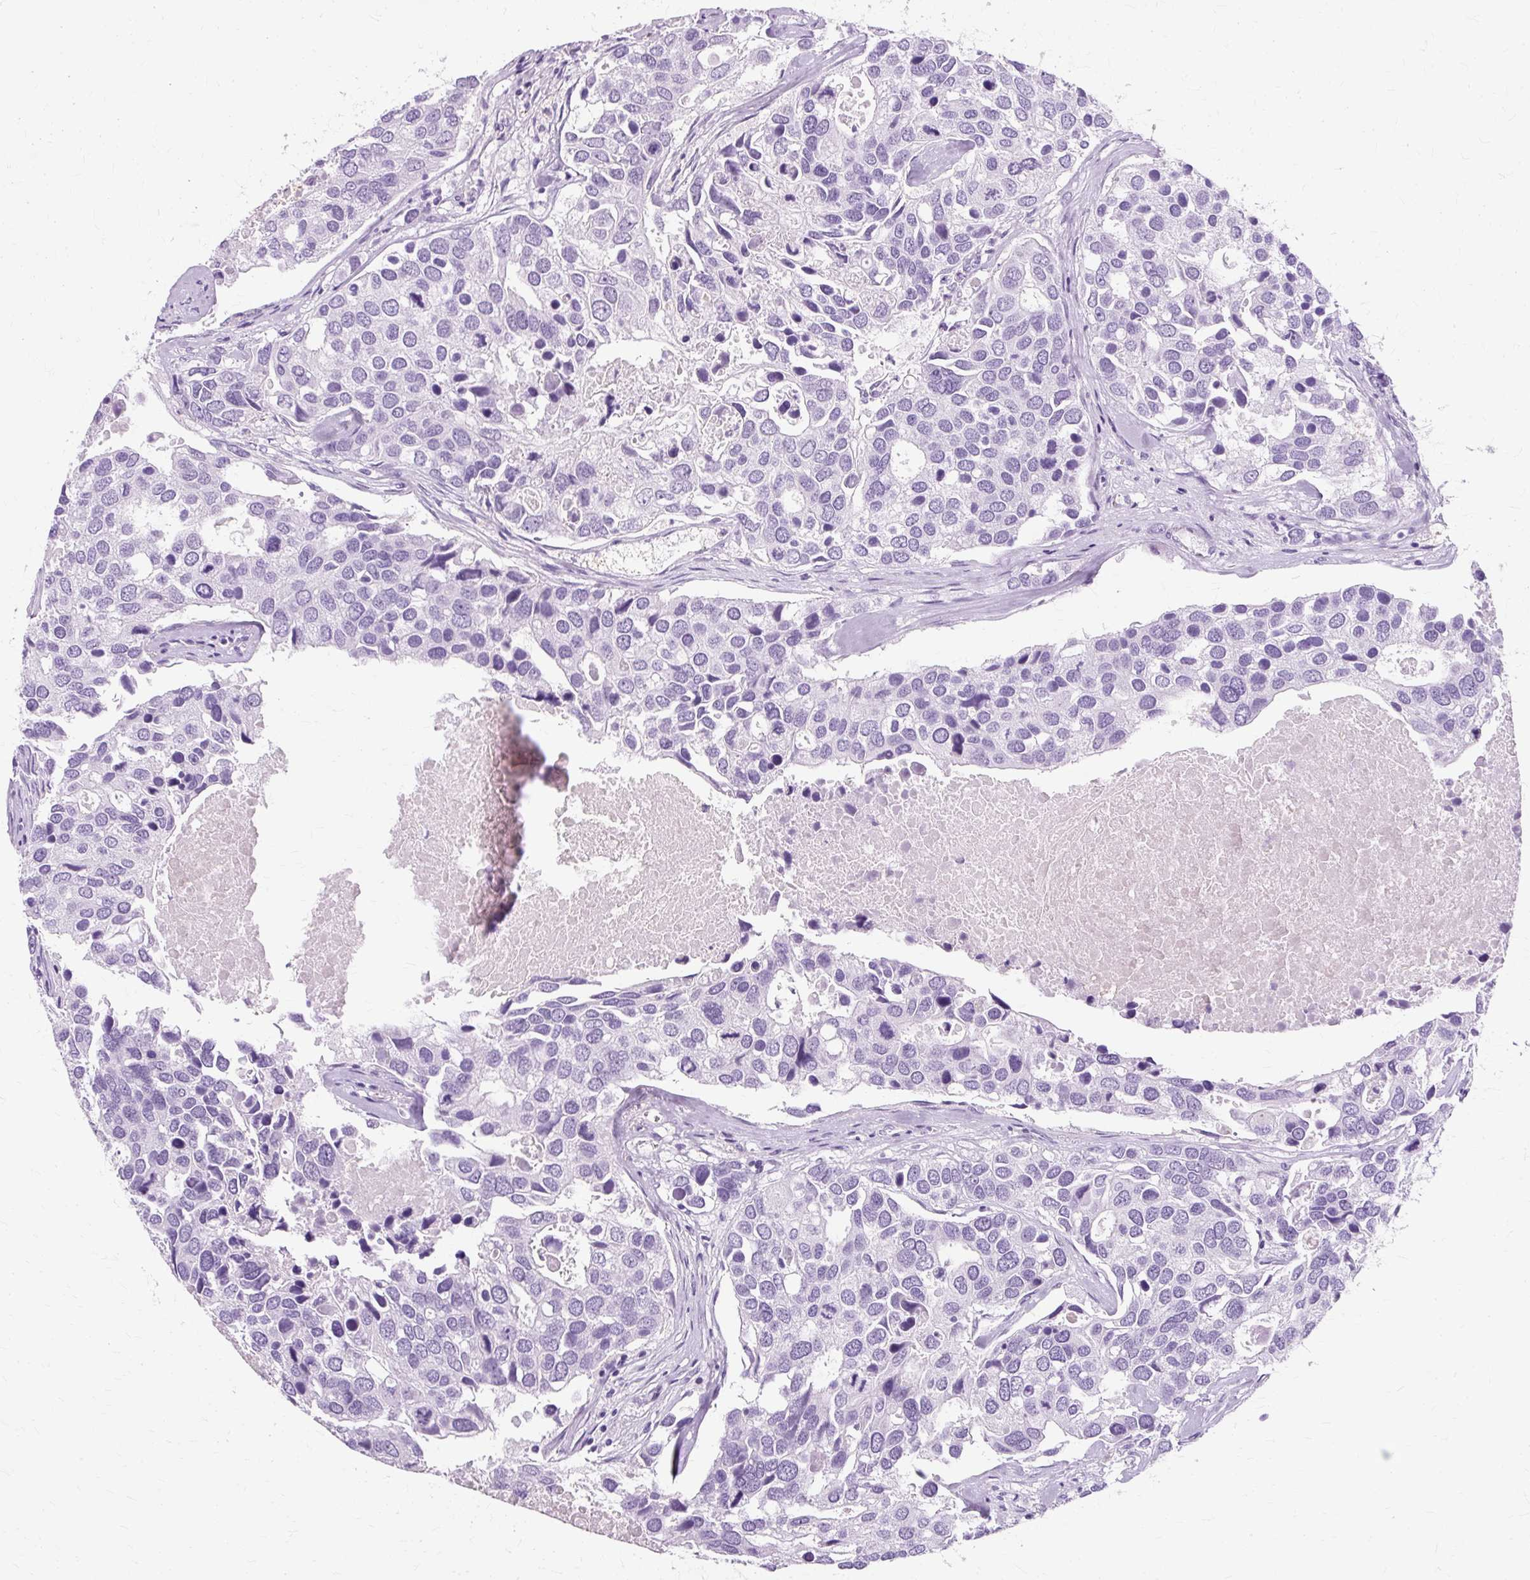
{"staining": {"intensity": "negative", "quantity": "none", "location": "none"}, "tissue": "breast cancer", "cell_type": "Tumor cells", "image_type": "cancer", "snomed": [{"axis": "morphology", "description": "Duct carcinoma"}, {"axis": "topography", "description": "Breast"}], "caption": "High power microscopy histopathology image of an immunohistochemistry (IHC) micrograph of breast cancer (infiltrating ductal carcinoma), revealing no significant staining in tumor cells.", "gene": "TMEM89", "patient": {"sex": "female", "age": 83}}